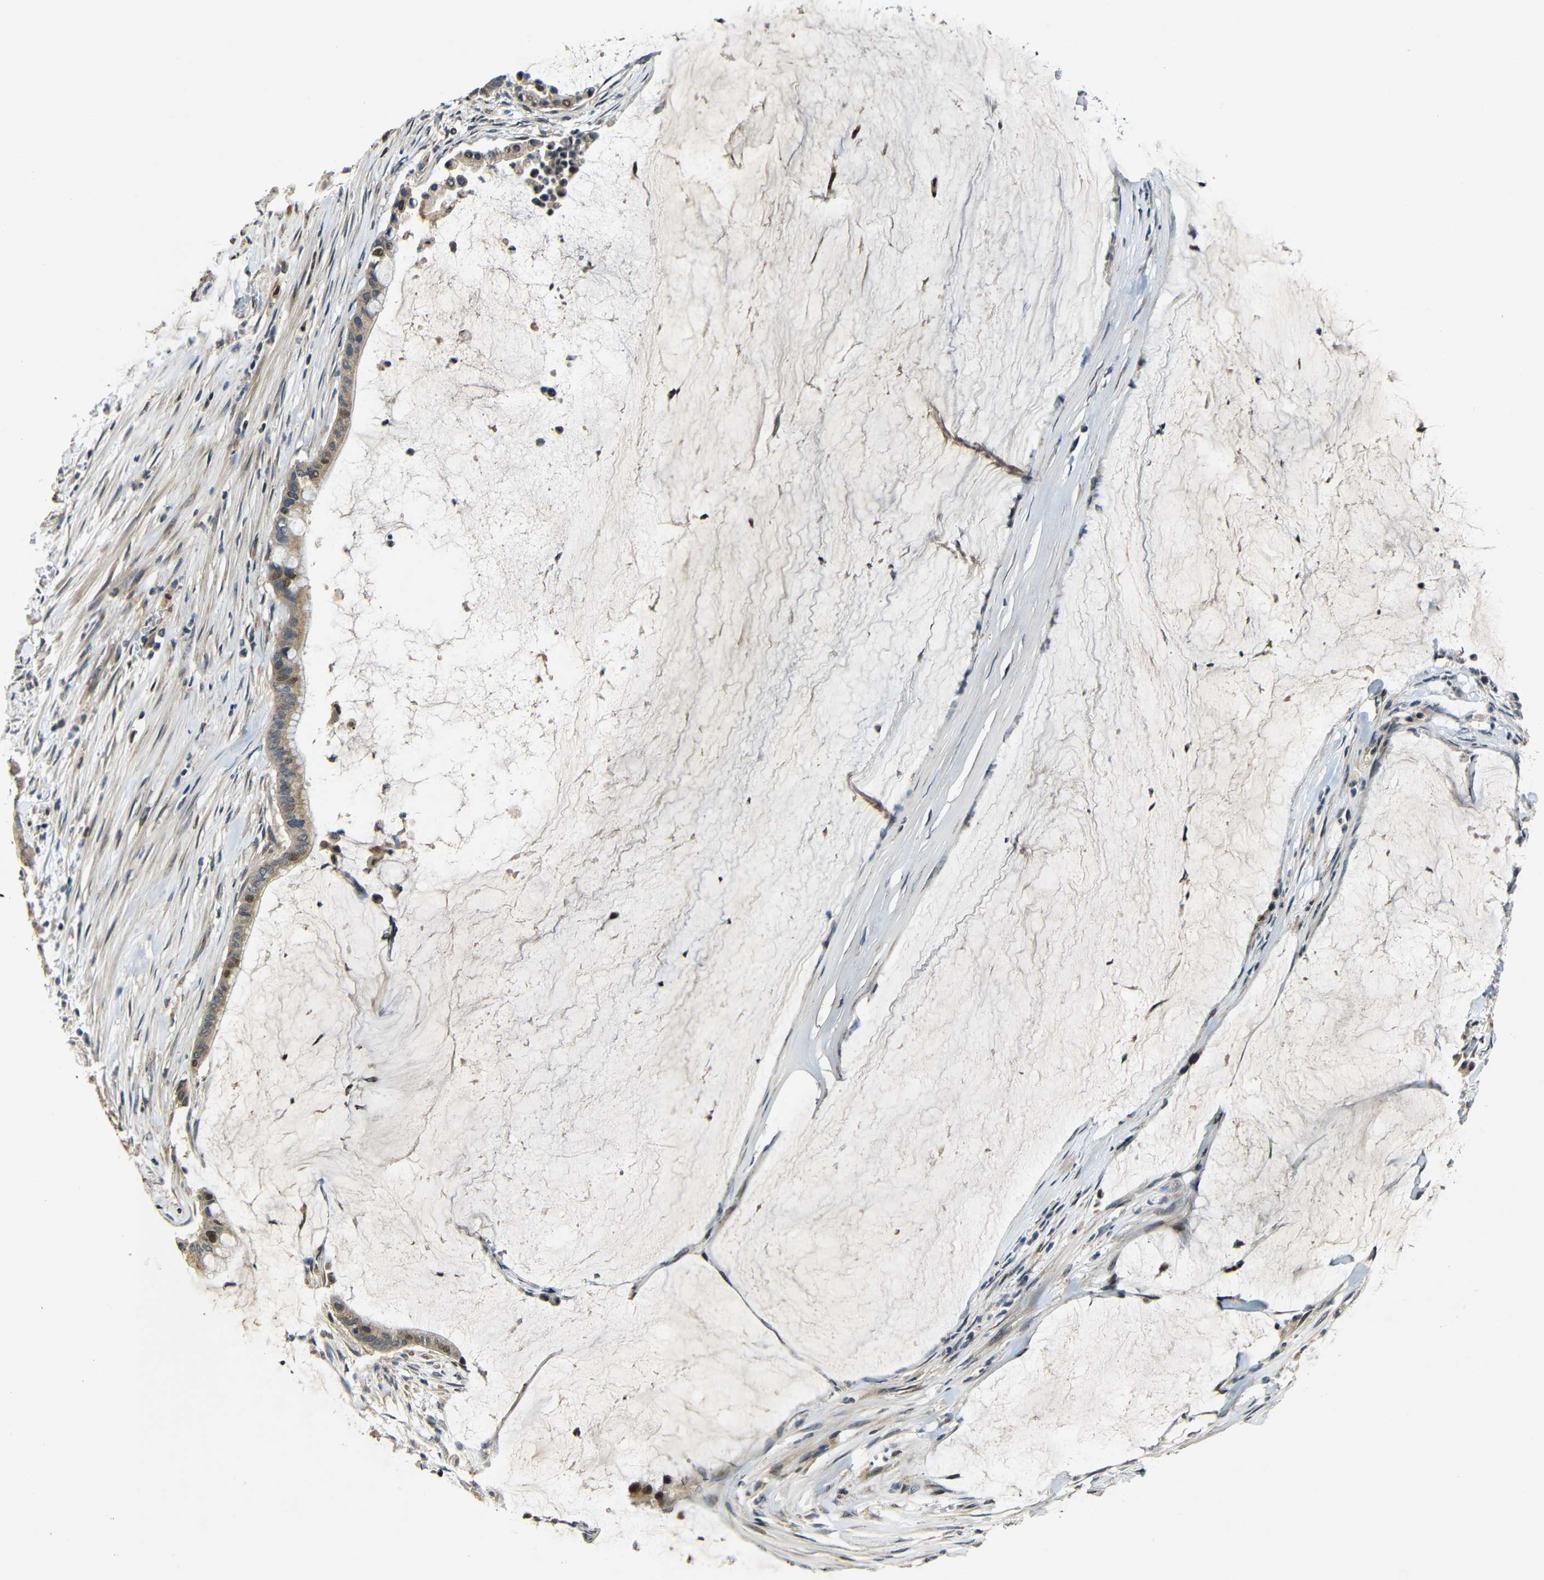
{"staining": {"intensity": "moderate", "quantity": ">75%", "location": "cytoplasmic/membranous,nuclear"}, "tissue": "pancreatic cancer", "cell_type": "Tumor cells", "image_type": "cancer", "snomed": [{"axis": "morphology", "description": "Adenocarcinoma, NOS"}, {"axis": "topography", "description": "Pancreas"}], "caption": "An image showing moderate cytoplasmic/membranous and nuclear positivity in approximately >75% of tumor cells in pancreatic cancer, as visualized by brown immunohistochemical staining.", "gene": "KAZALD1", "patient": {"sex": "male", "age": 41}}